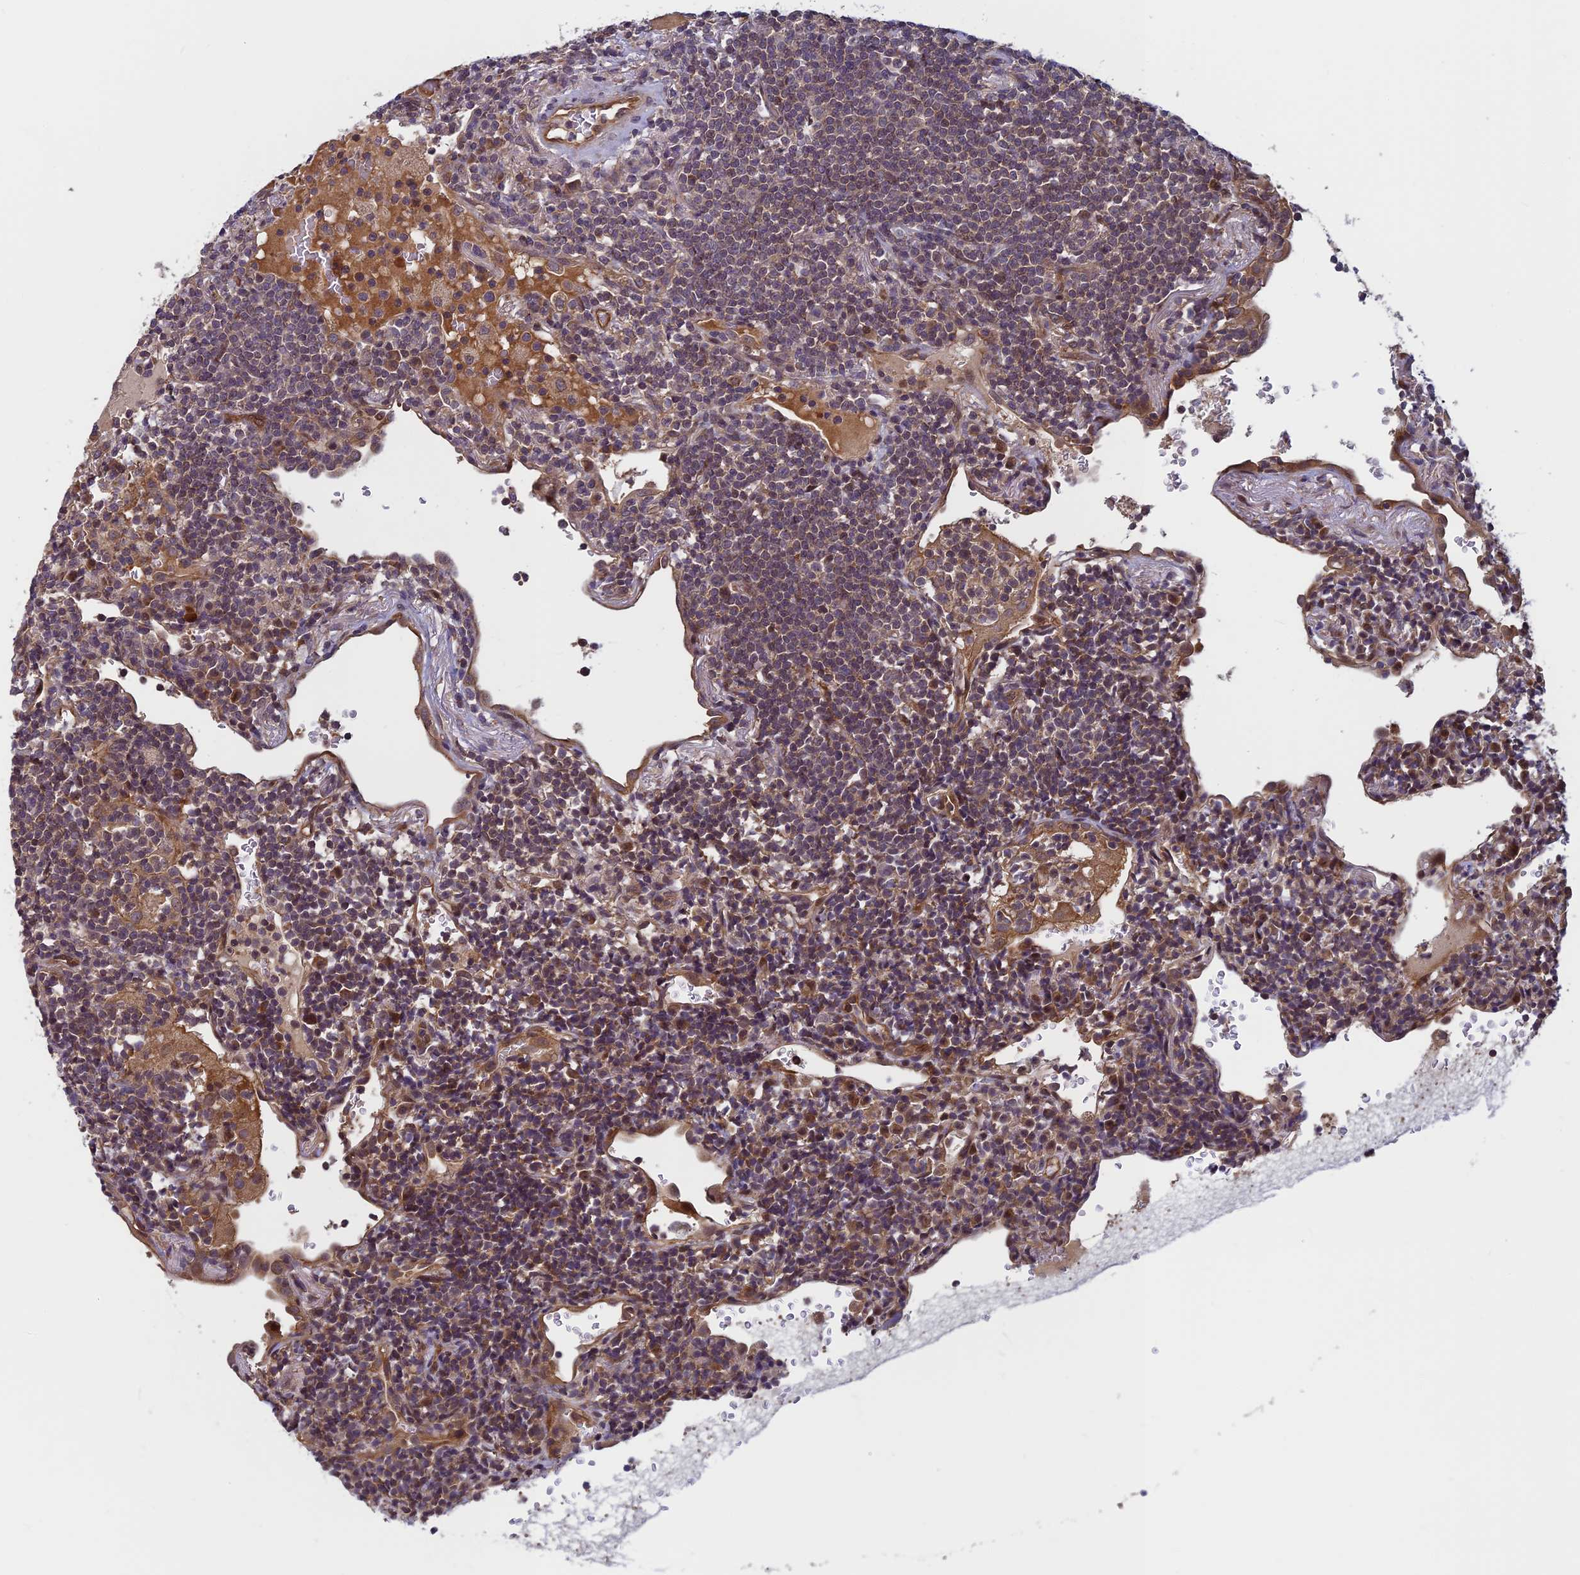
{"staining": {"intensity": "weak", "quantity": "<25%", "location": "cytoplasmic/membranous"}, "tissue": "lymphoma", "cell_type": "Tumor cells", "image_type": "cancer", "snomed": [{"axis": "morphology", "description": "Malignant lymphoma, non-Hodgkin's type, Low grade"}, {"axis": "topography", "description": "Lung"}], "caption": "IHC image of neoplastic tissue: human low-grade malignant lymphoma, non-Hodgkin's type stained with DAB (3,3'-diaminobenzidine) exhibits no significant protein positivity in tumor cells.", "gene": "PIKFYVE", "patient": {"sex": "female", "age": 71}}